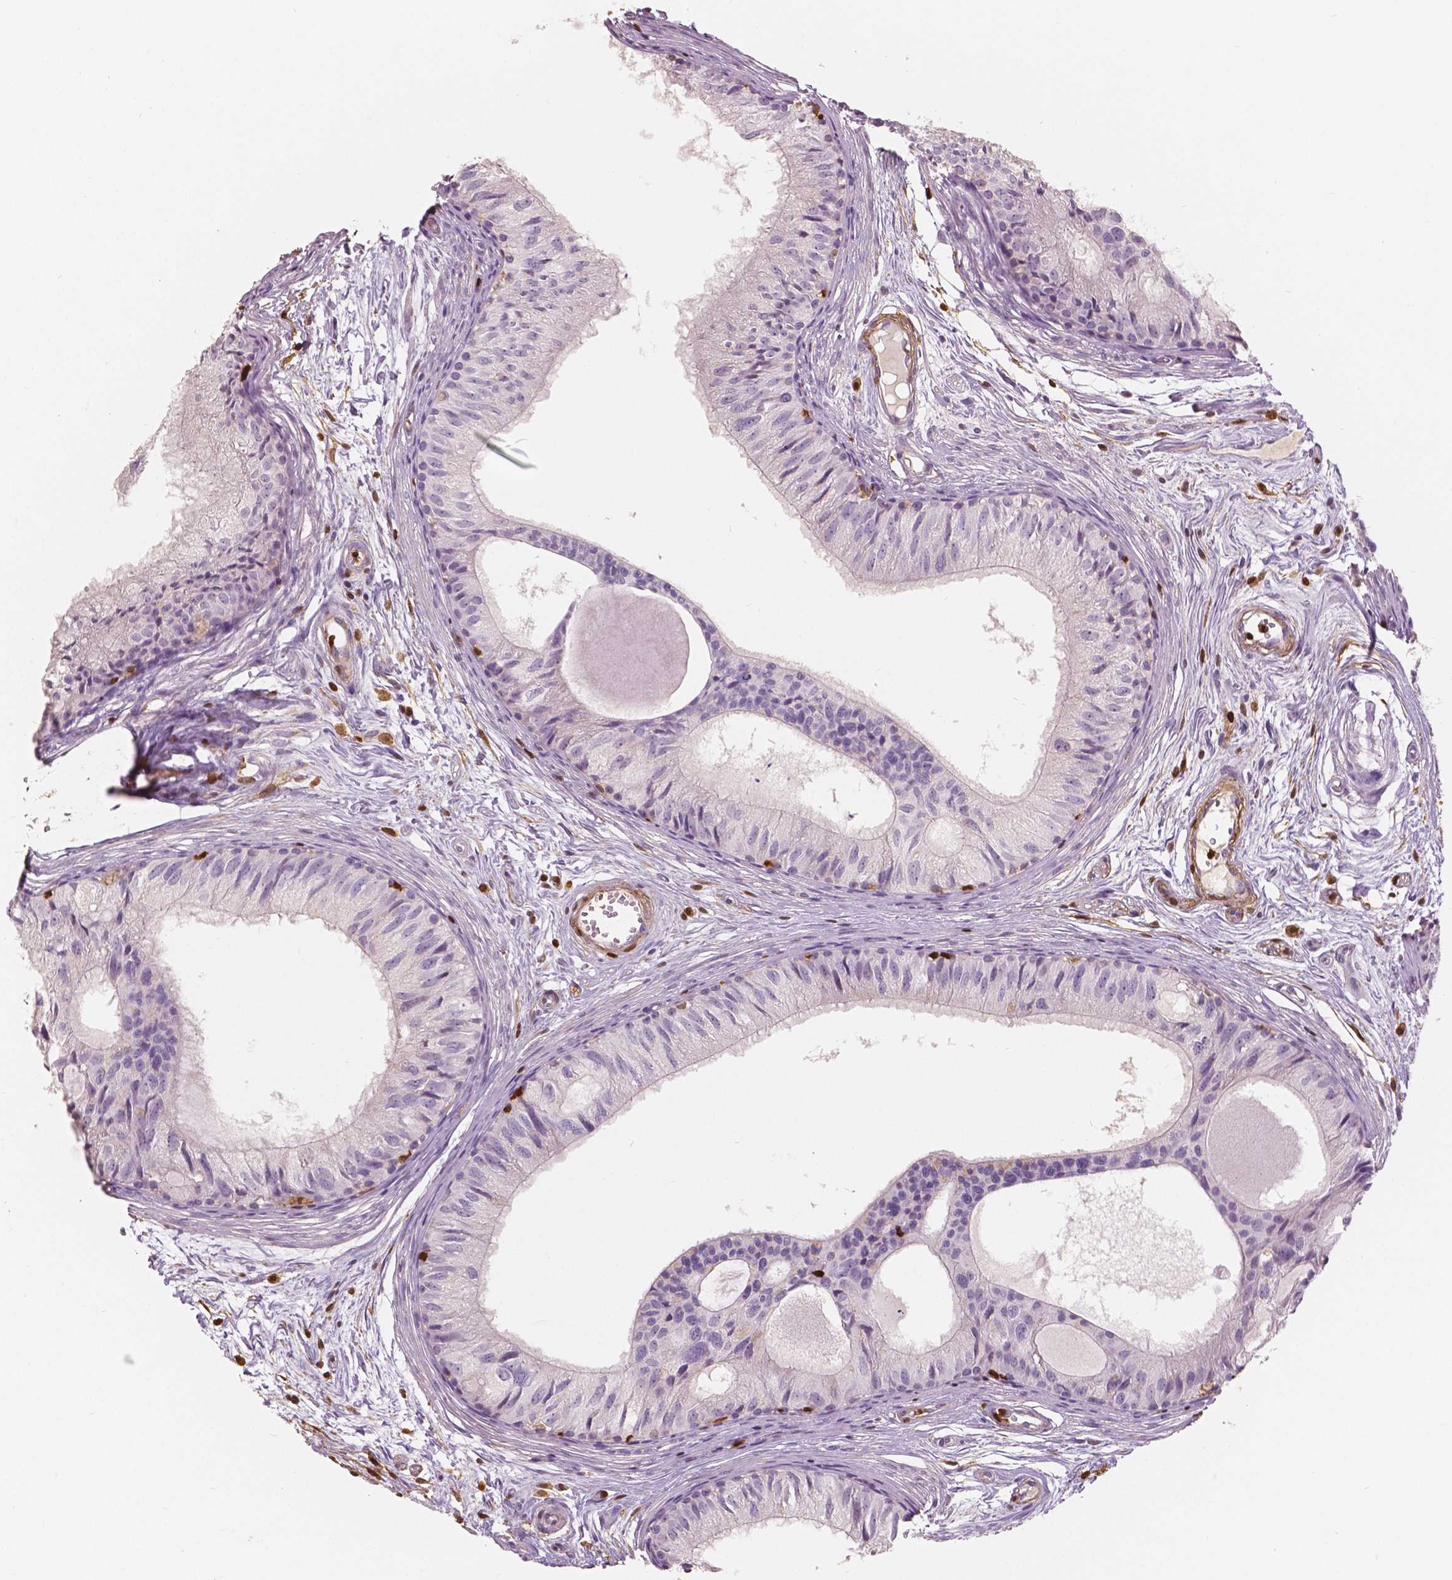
{"staining": {"intensity": "negative", "quantity": "none", "location": "none"}, "tissue": "epididymis", "cell_type": "Glandular cells", "image_type": "normal", "snomed": [{"axis": "morphology", "description": "Normal tissue, NOS"}, {"axis": "topography", "description": "Epididymis"}], "caption": "DAB (3,3'-diaminobenzidine) immunohistochemical staining of unremarkable epididymis demonstrates no significant staining in glandular cells. (Brightfield microscopy of DAB (3,3'-diaminobenzidine) immunohistochemistry at high magnification).", "gene": "S100A4", "patient": {"sex": "male", "age": 25}}